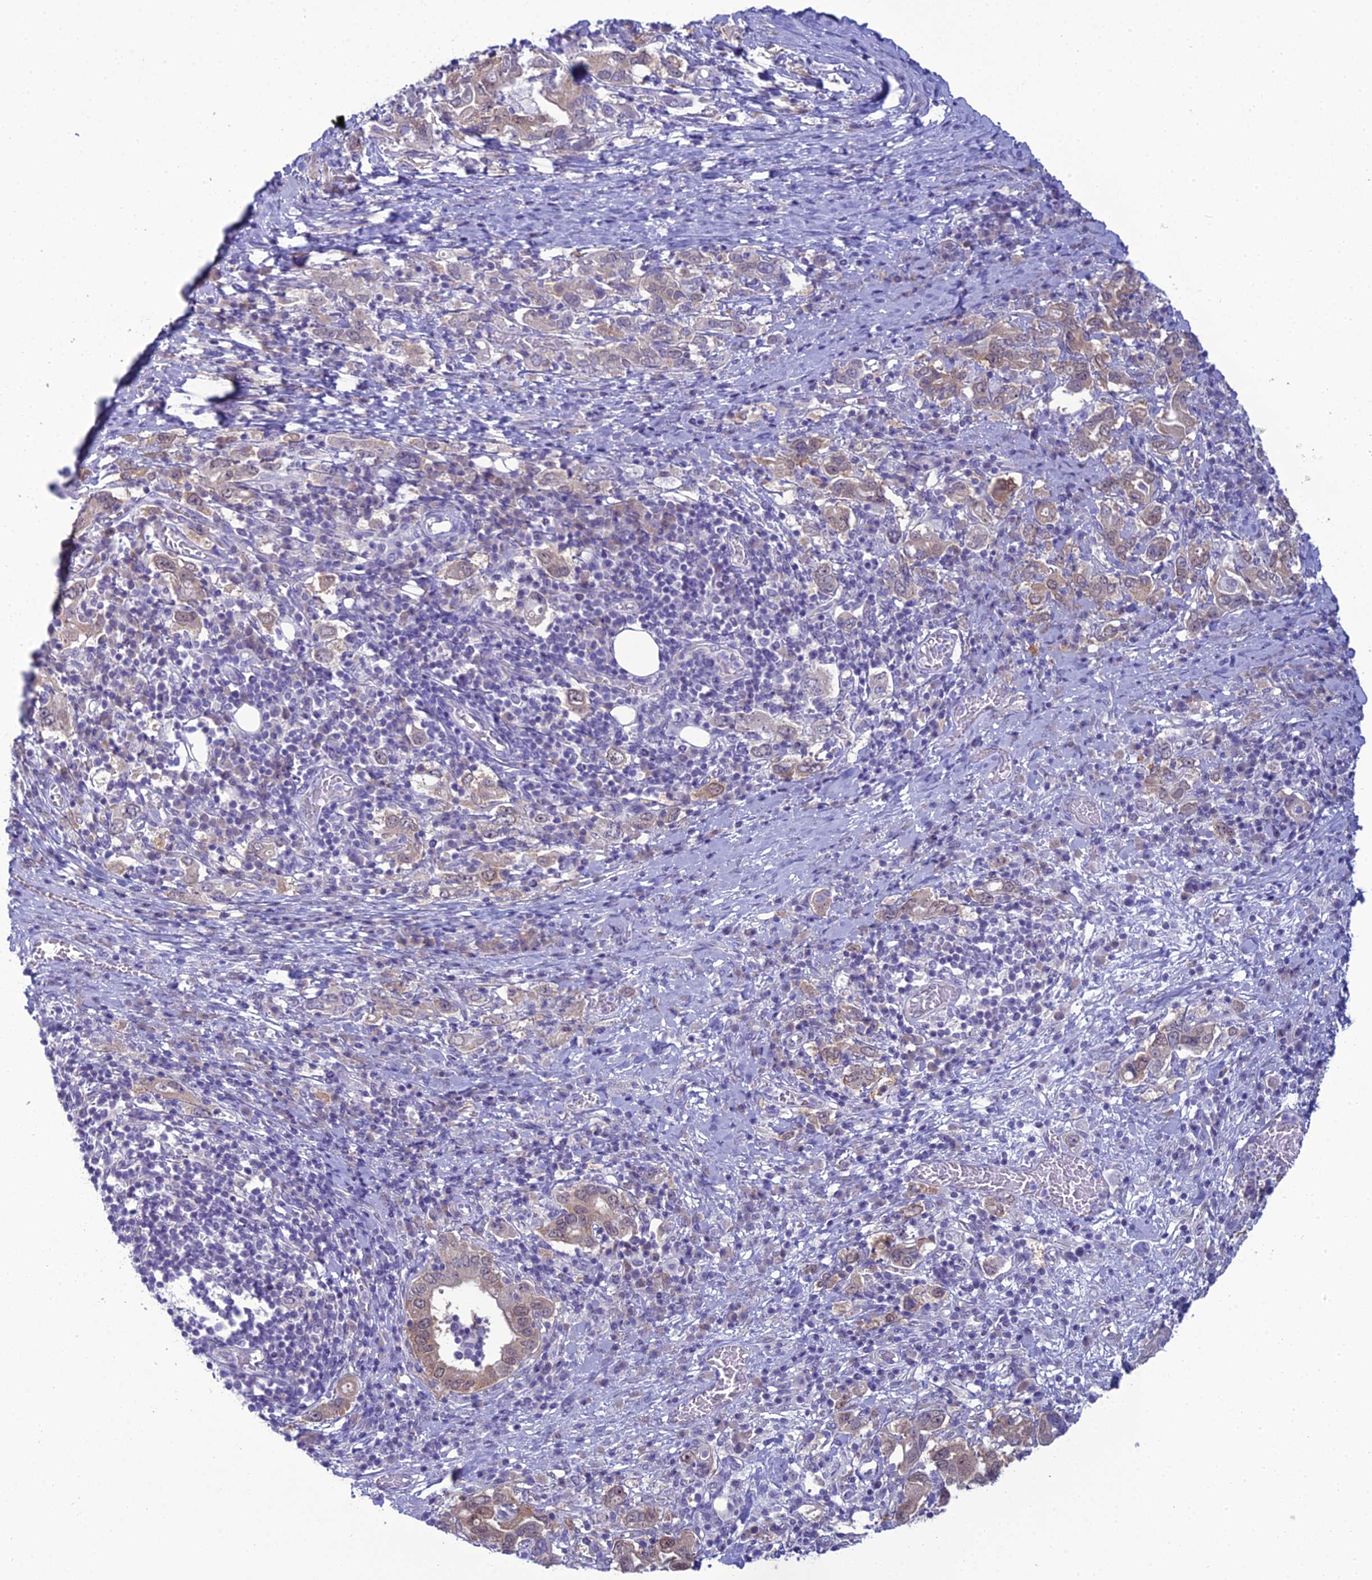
{"staining": {"intensity": "weak", "quantity": "<25%", "location": "cytoplasmic/membranous"}, "tissue": "stomach cancer", "cell_type": "Tumor cells", "image_type": "cancer", "snomed": [{"axis": "morphology", "description": "Adenocarcinoma, NOS"}, {"axis": "topography", "description": "Stomach, upper"}, {"axis": "topography", "description": "Stomach"}], "caption": "The immunohistochemistry (IHC) photomicrograph has no significant staining in tumor cells of stomach cancer tissue.", "gene": "GNPNAT1", "patient": {"sex": "male", "age": 62}}